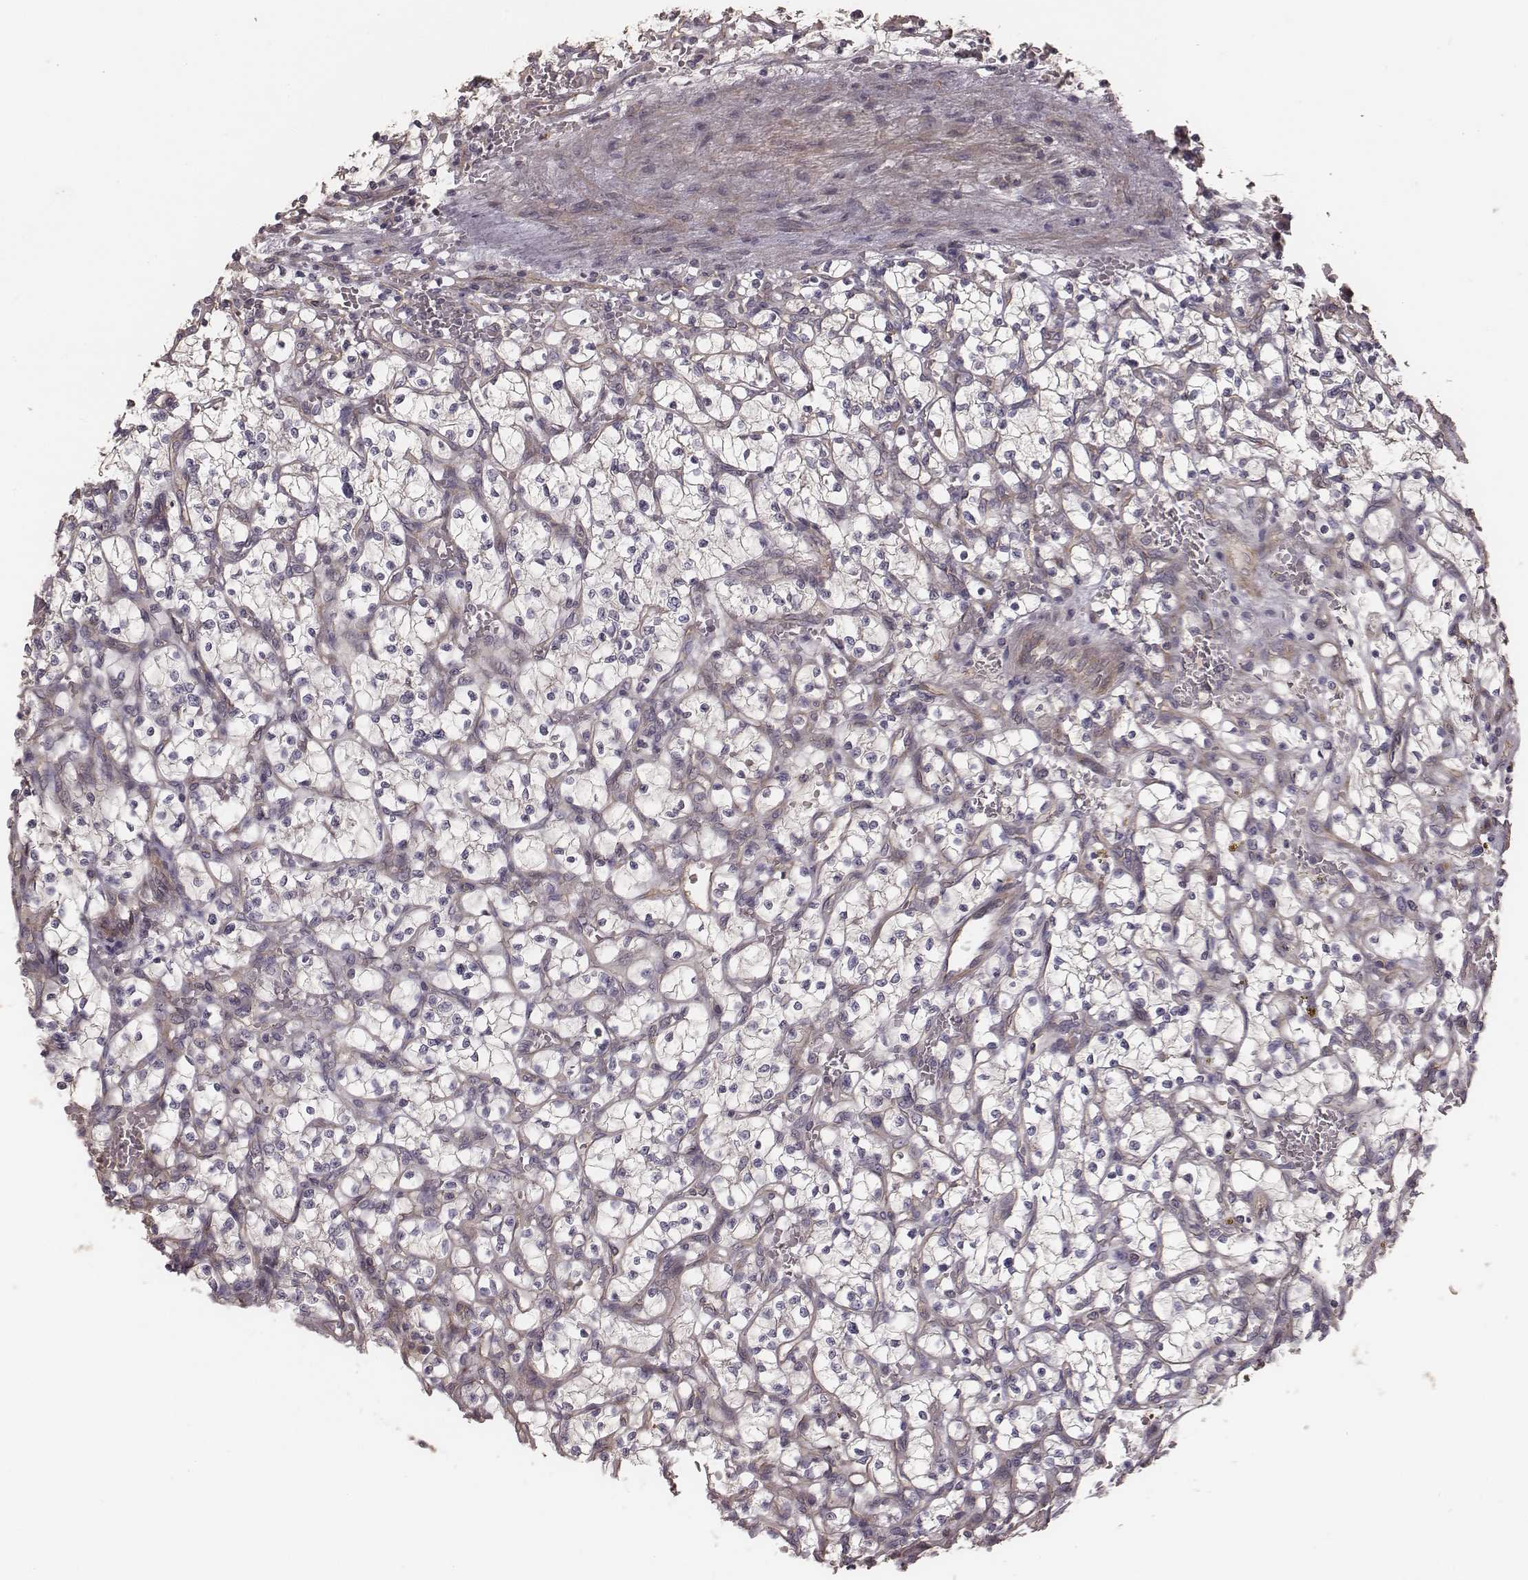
{"staining": {"intensity": "negative", "quantity": "none", "location": "none"}, "tissue": "renal cancer", "cell_type": "Tumor cells", "image_type": "cancer", "snomed": [{"axis": "morphology", "description": "Adenocarcinoma, NOS"}, {"axis": "topography", "description": "Kidney"}], "caption": "High magnification brightfield microscopy of adenocarcinoma (renal) stained with DAB (3,3'-diaminobenzidine) (brown) and counterstained with hematoxylin (blue): tumor cells show no significant positivity.", "gene": "OTOGL", "patient": {"sex": "female", "age": 64}}